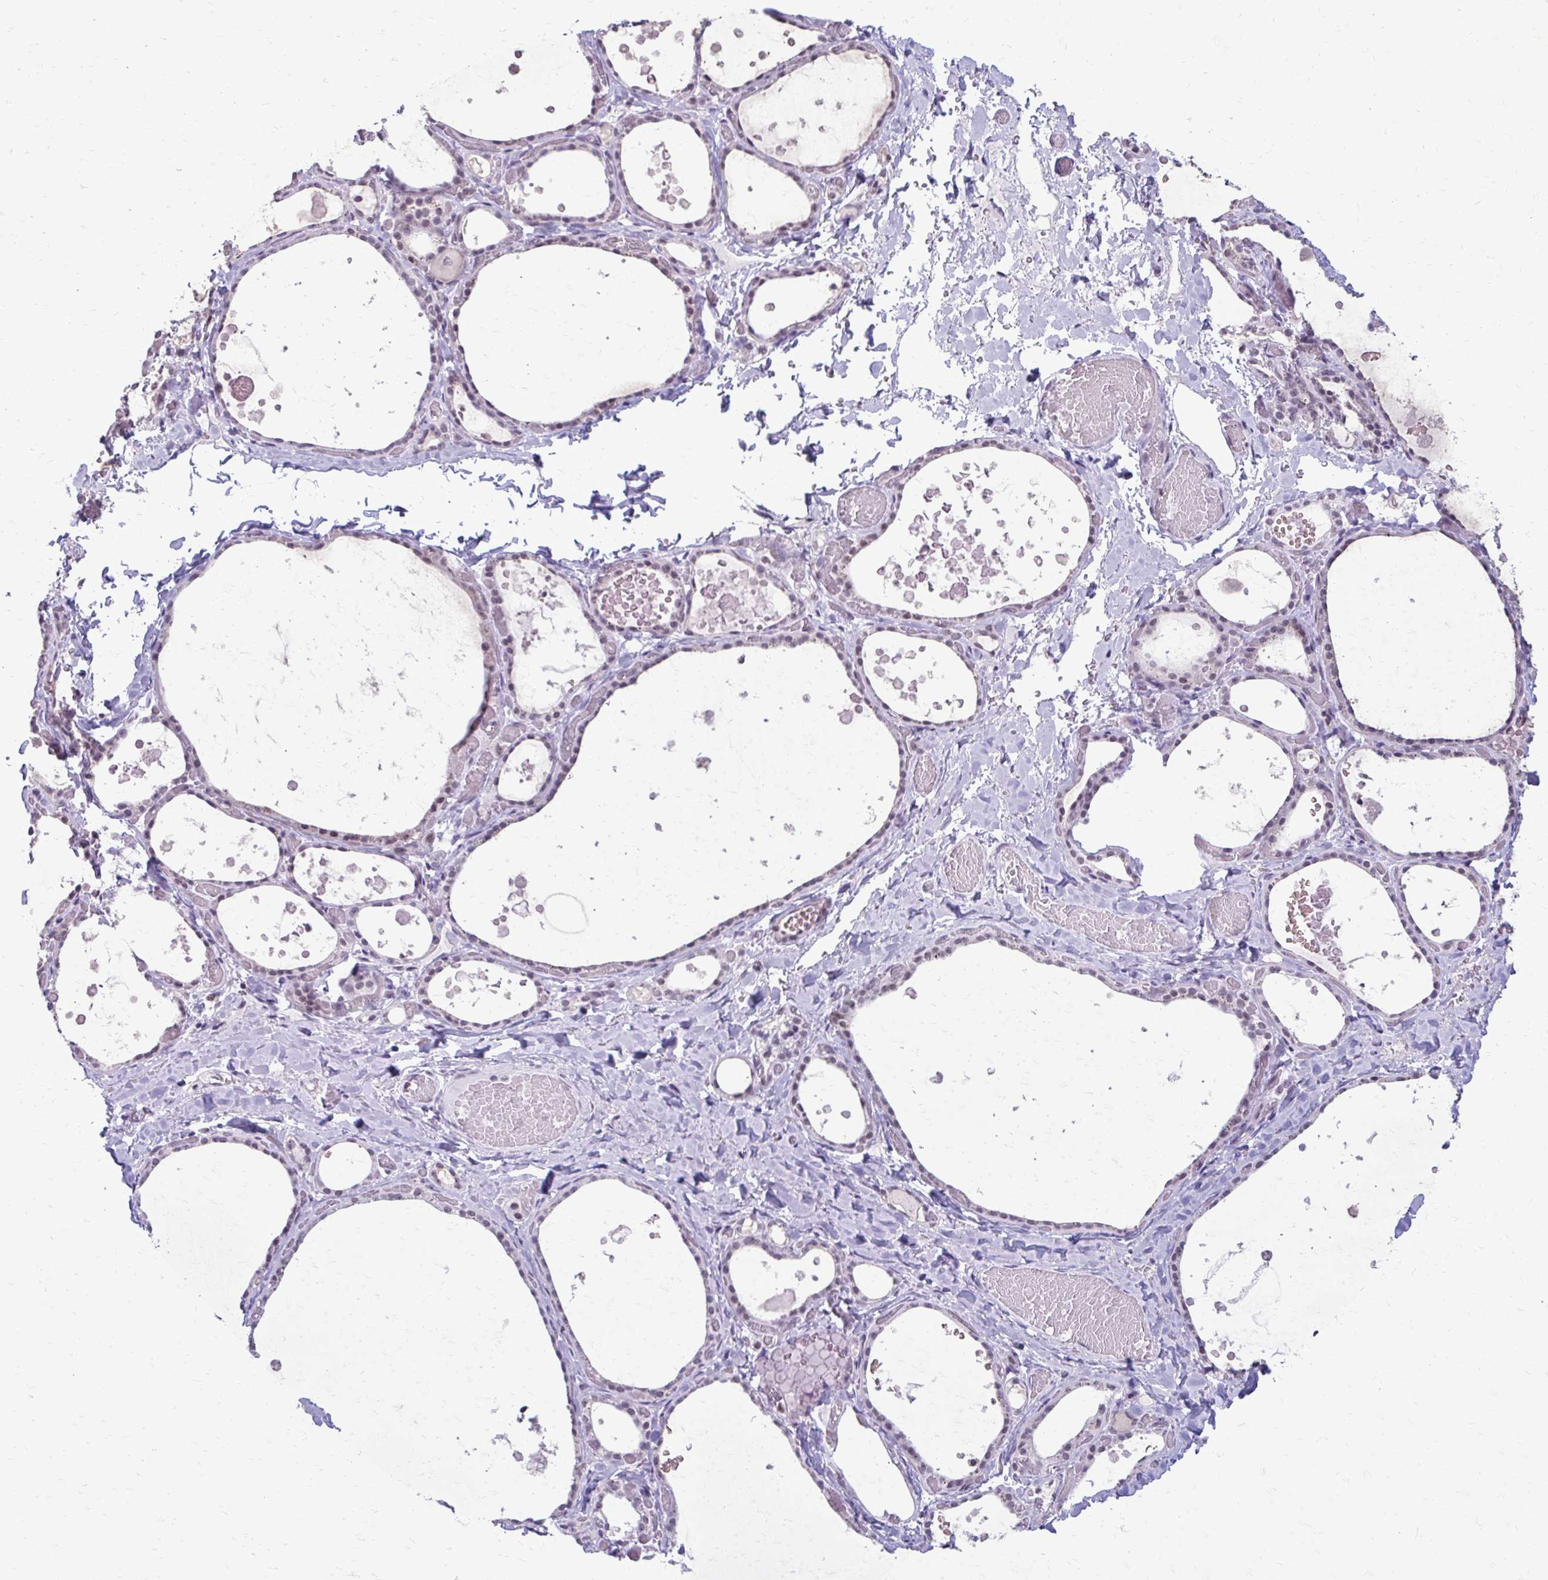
{"staining": {"intensity": "negative", "quantity": "none", "location": "none"}, "tissue": "thyroid gland", "cell_type": "Glandular cells", "image_type": "normal", "snomed": [{"axis": "morphology", "description": "Normal tissue, NOS"}, {"axis": "topography", "description": "Thyroid gland"}], "caption": "Immunohistochemical staining of benign thyroid gland reveals no significant staining in glandular cells.", "gene": "PROSER1", "patient": {"sex": "female", "age": 56}}